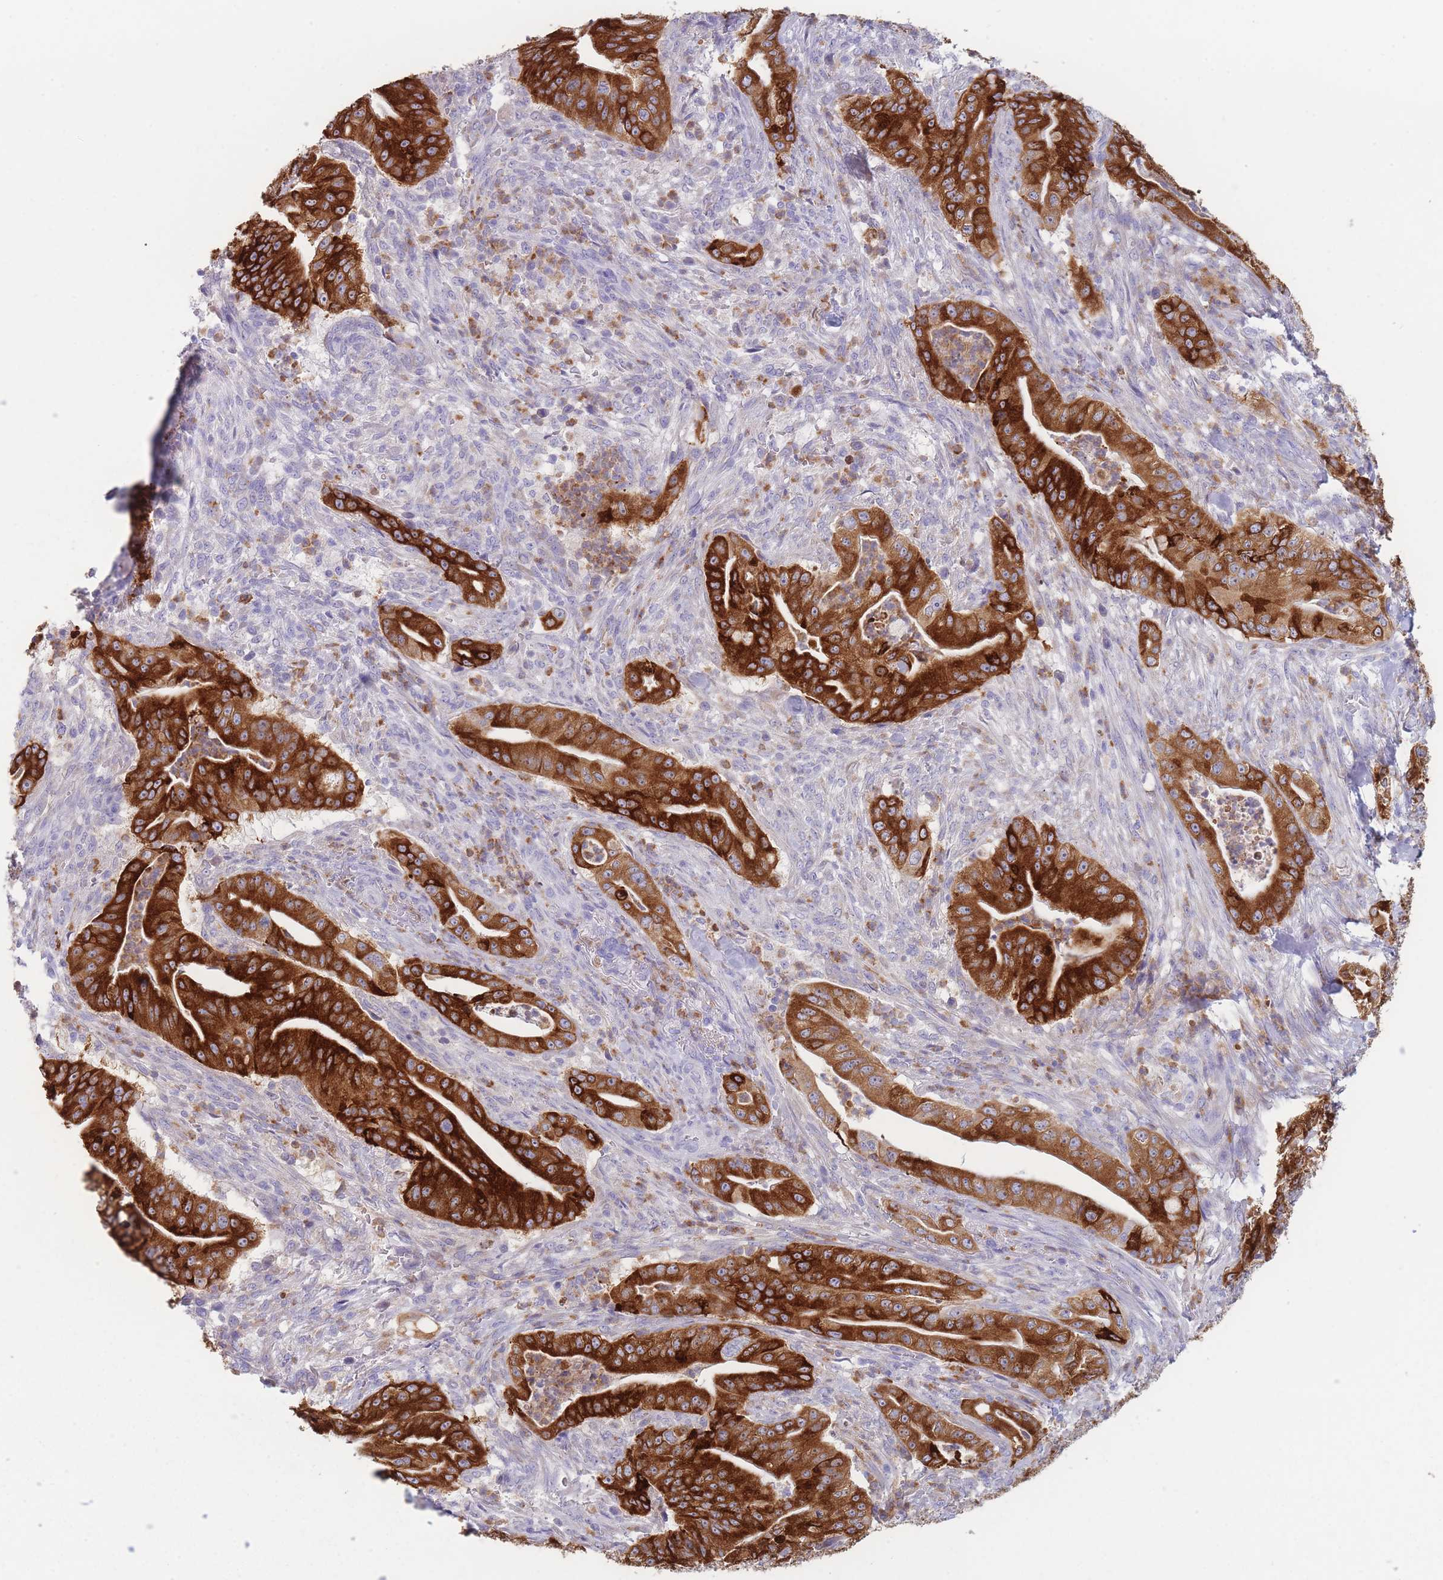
{"staining": {"intensity": "strong", "quantity": ">75%", "location": "cytoplasmic/membranous"}, "tissue": "pancreatic cancer", "cell_type": "Tumor cells", "image_type": "cancer", "snomed": [{"axis": "morphology", "description": "Adenocarcinoma, NOS"}, {"axis": "topography", "description": "Pancreas"}], "caption": "A histopathology image of human pancreatic adenocarcinoma stained for a protein shows strong cytoplasmic/membranous brown staining in tumor cells.", "gene": "ZNF627", "patient": {"sex": "male", "age": 71}}